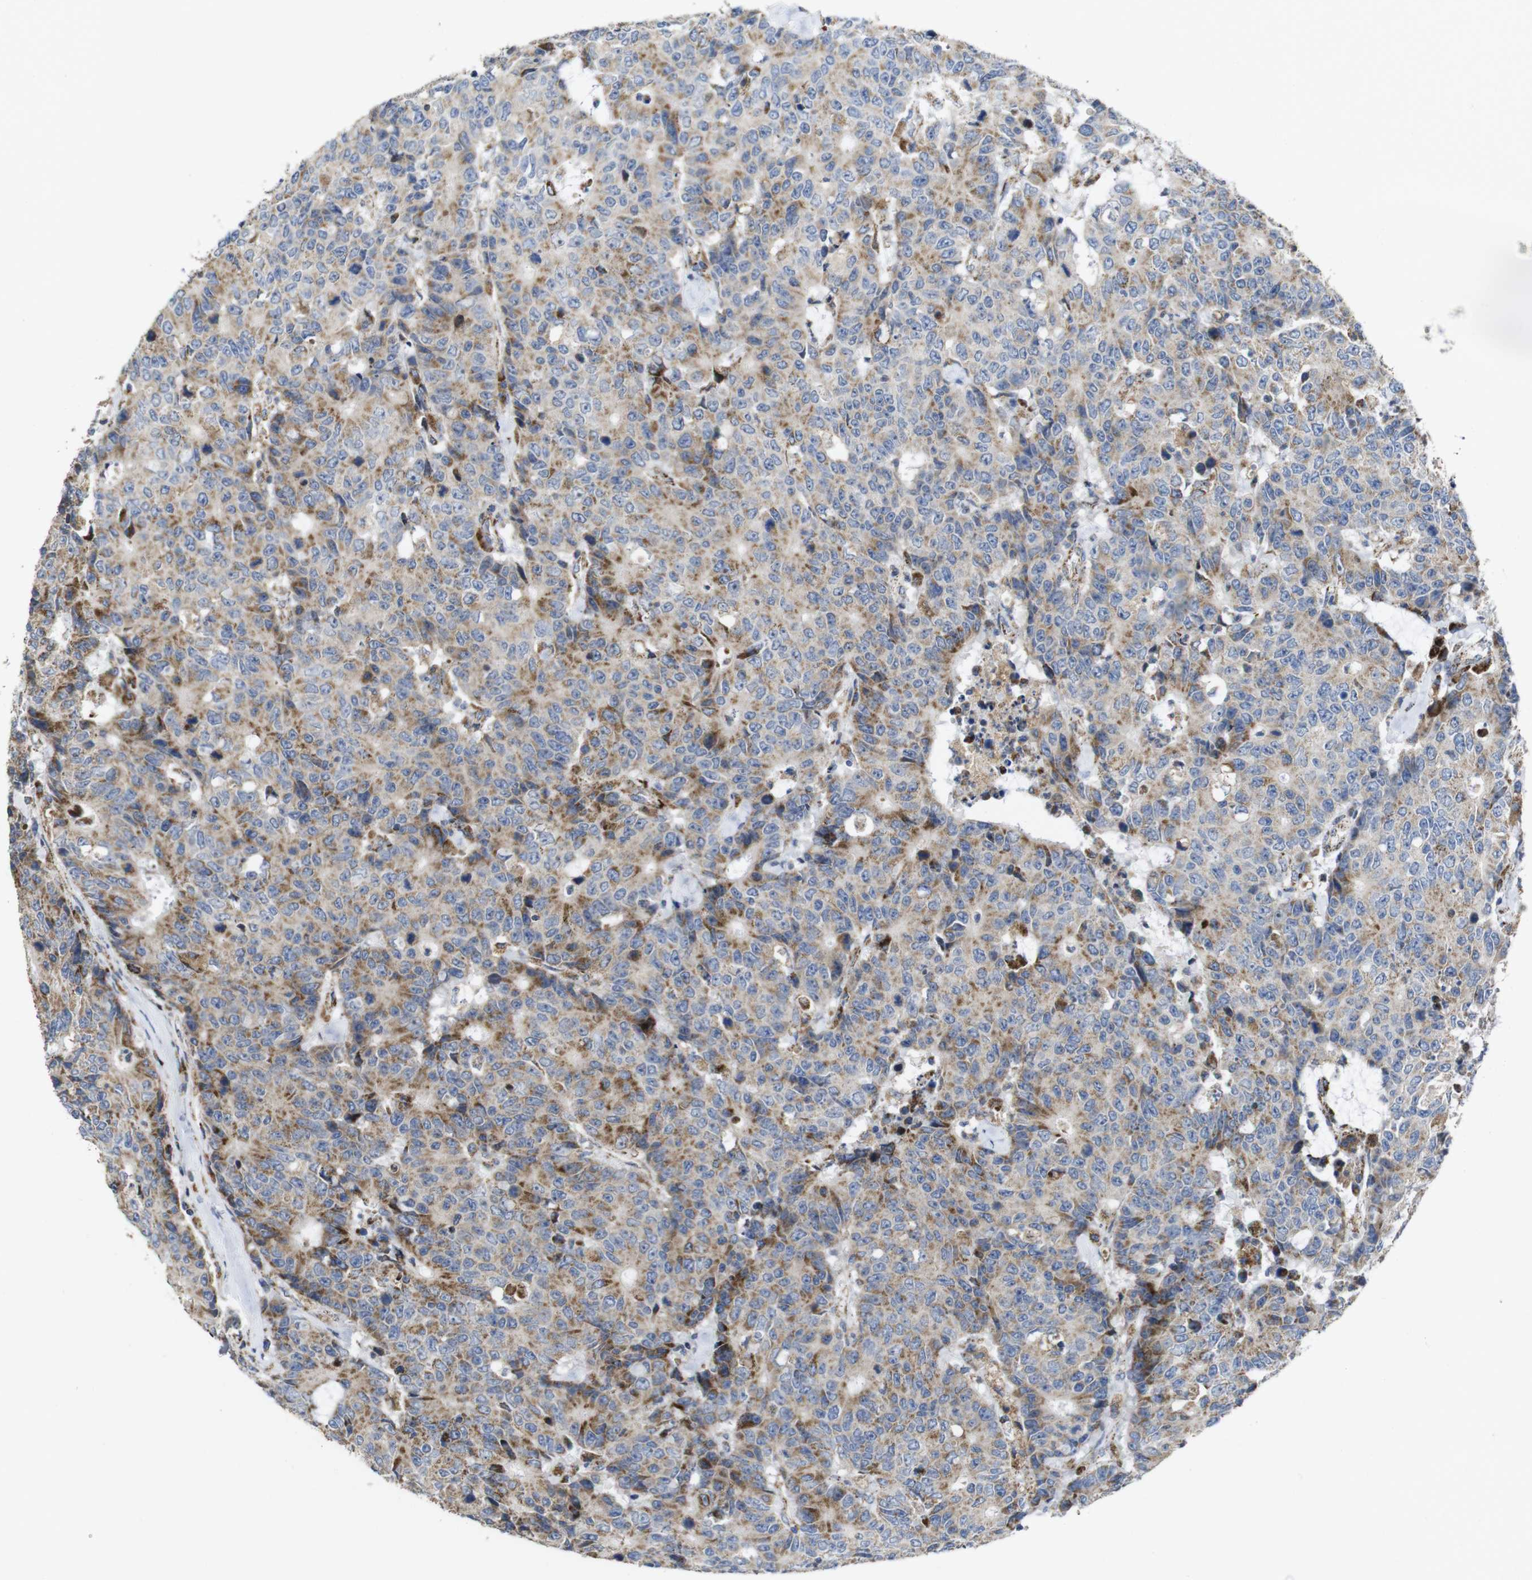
{"staining": {"intensity": "moderate", "quantity": ">75%", "location": "cytoplasmic/membranous"}, "tissue": "colorectal cancer", "cell_type": "Tumor cells", "image_type": "cancer", "snomed": [{"axis": "morphology", "description": "Adenocarcinoma, NOS"}, {"axis": "topography", "description": "Colon"}], "caption": "Protein staining of colorectal adenocarcinoma tissue shows moderate cytoplasmic/membranous expression in about >75% of tumor cells. (IHC, brightfield microscopy, high magnification).", "gene": "TMEM192", "patient": {"sex": "female", "age": 86}}